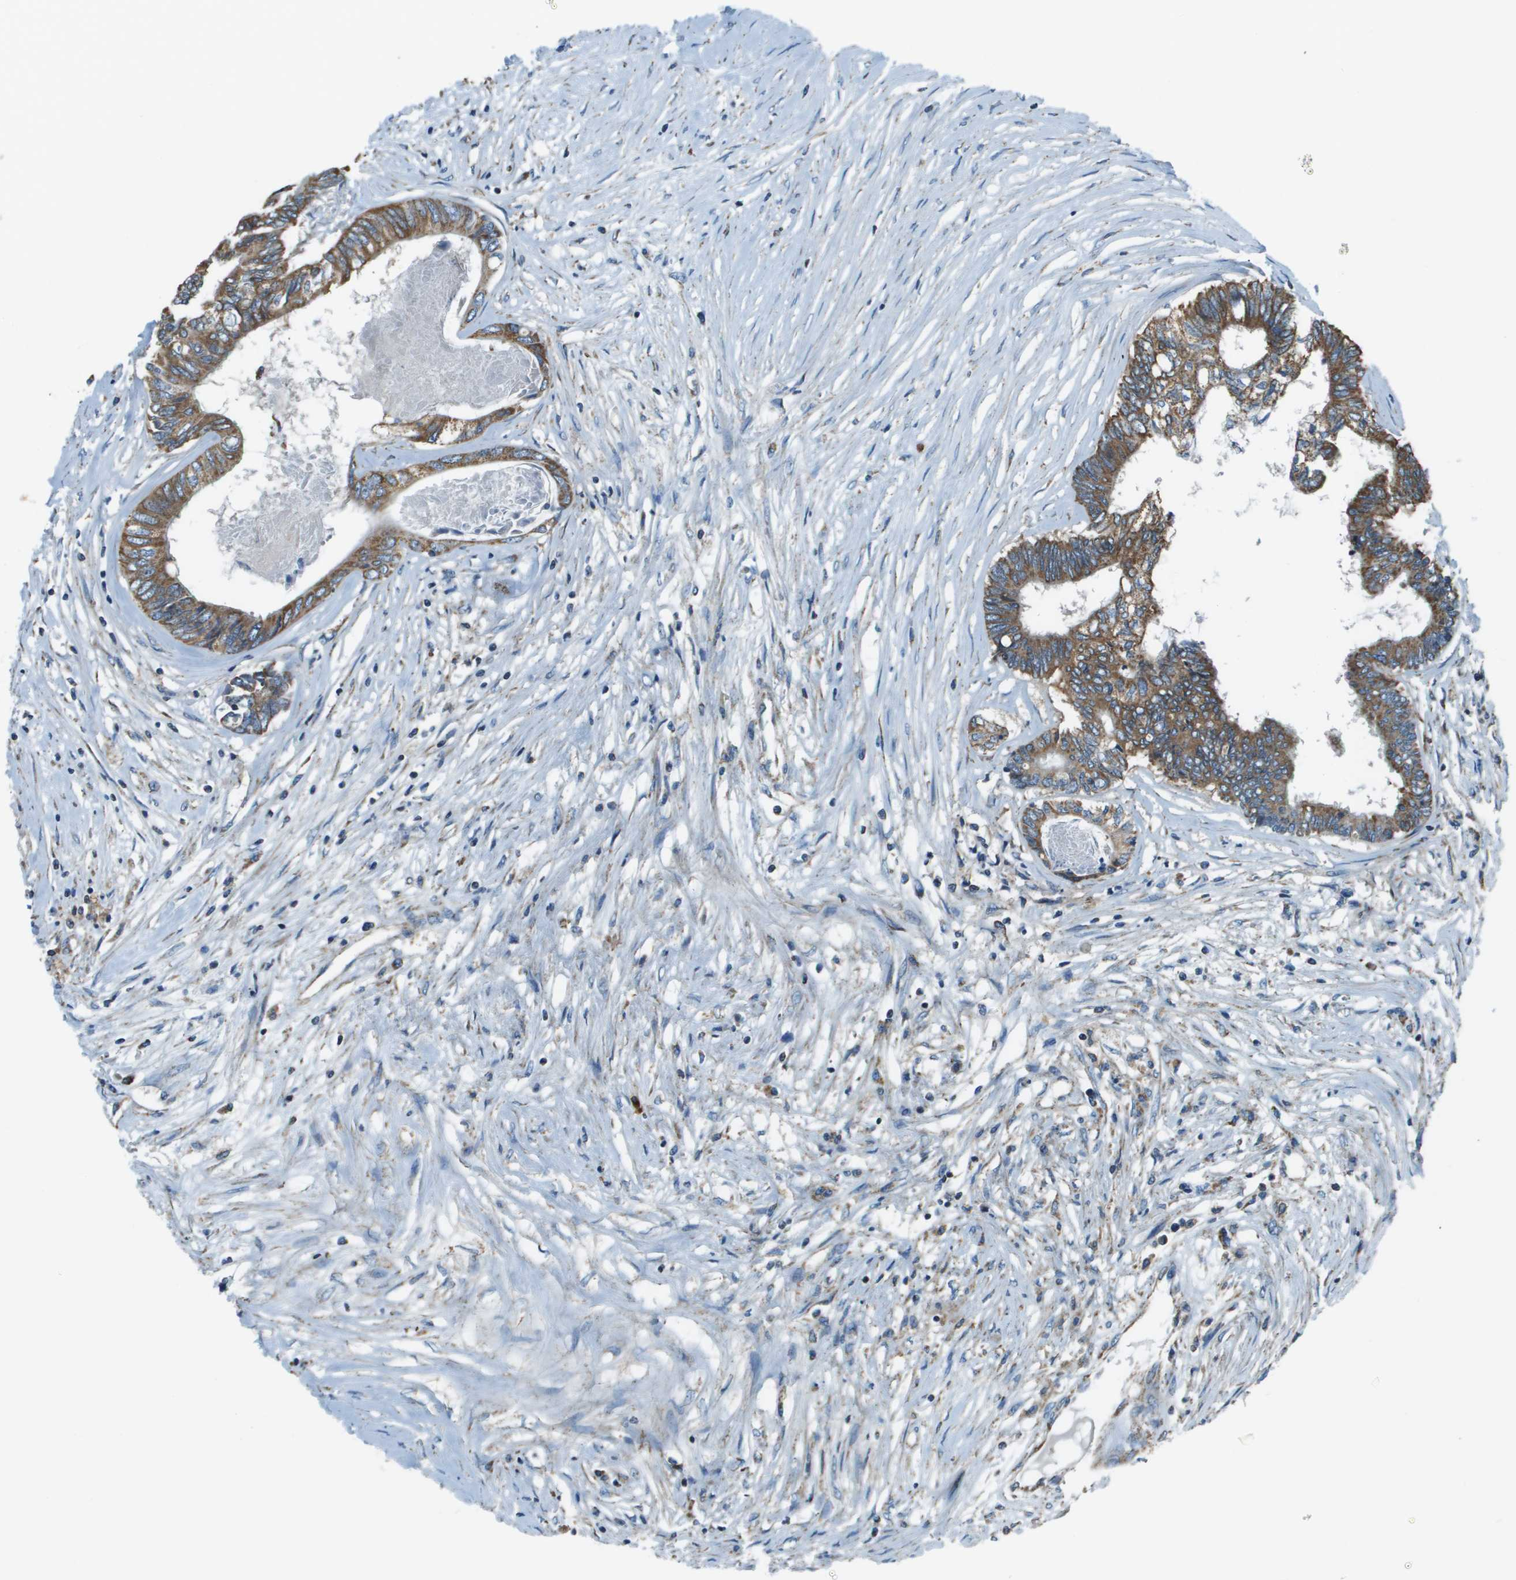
{"staining": {"intensity": "moderate", "quantity": ">75%", "location": "cytoplasmic/membranous"}, "tissue": "colorectal cancer", "cell_type": "Tumor cells", "image_type": "cancer", "snomed": [{"axis": "morphology", "description": "Adenocarcinoma, NOS"}, {"axis": "topography", "description": "Rectum"}], "caption": "A histopathology image of colorectal adenocarcinoma stained for a protein reveals moderate cytoplasmic/membranous brown staining in tumor cells. The protein of interest is shown in brown color, while the nuclei are stained blue.", "gene": "TMEM51", "patient": {"sex": "male", "age": 63}}